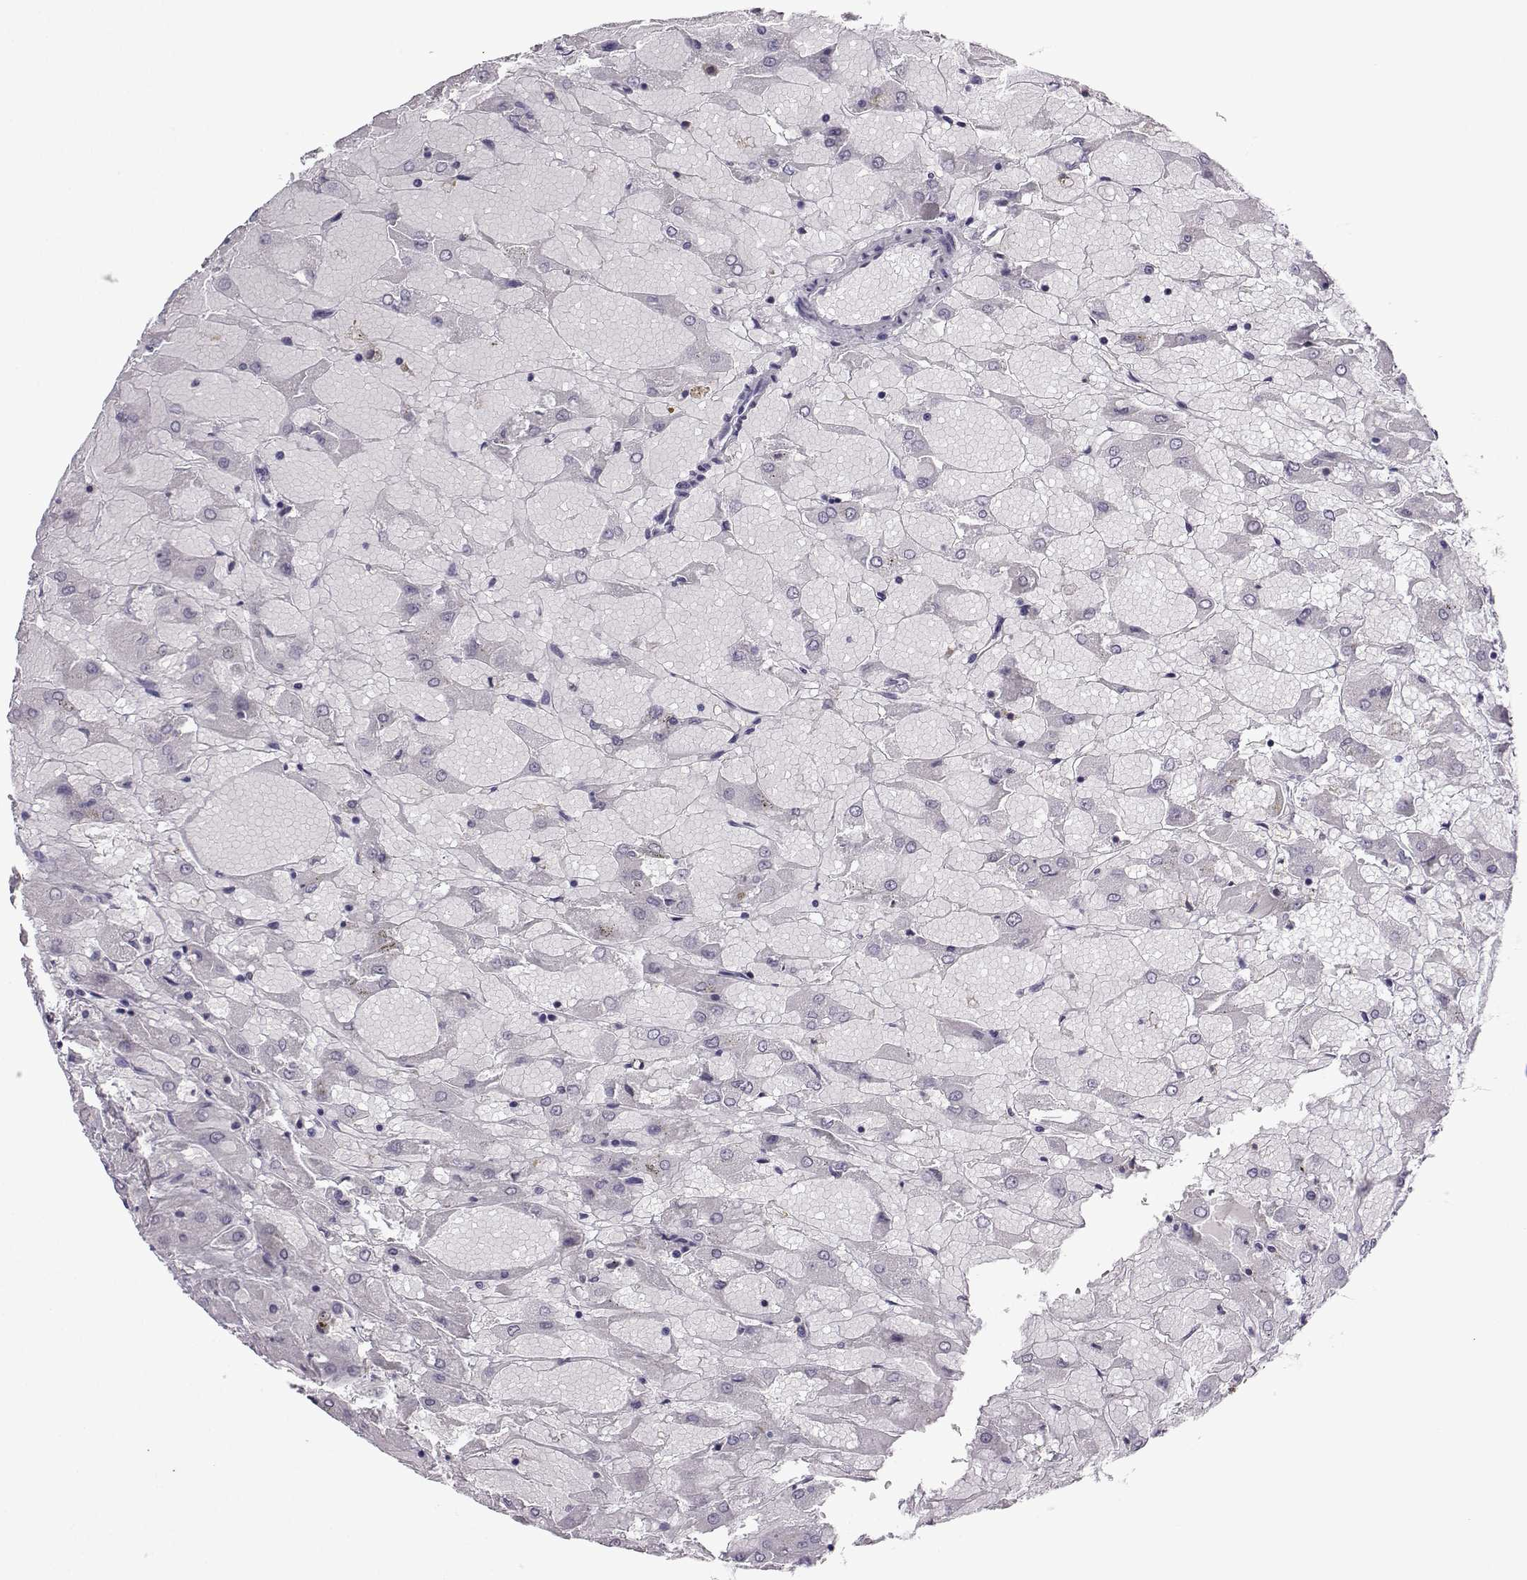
{"staining": {"intensity": "negative", "quantity": "none", "location": "none"}, "tissue": "renal cancer", "cell_type": "Tumor cells", "image_type": "cancer", "snomed": [{"axis": "morphology", "description": "Adenocarcinoma, NOS"}, {"axis": "topography", "description": "Kidney"}], "caption": "High power microscopy micrograph of an IHC micrograph of renal cancer, revealing no significant staining in tumor cells.", "gene": "ARMC2", "patient": {"sex": "male", "age": 72}}